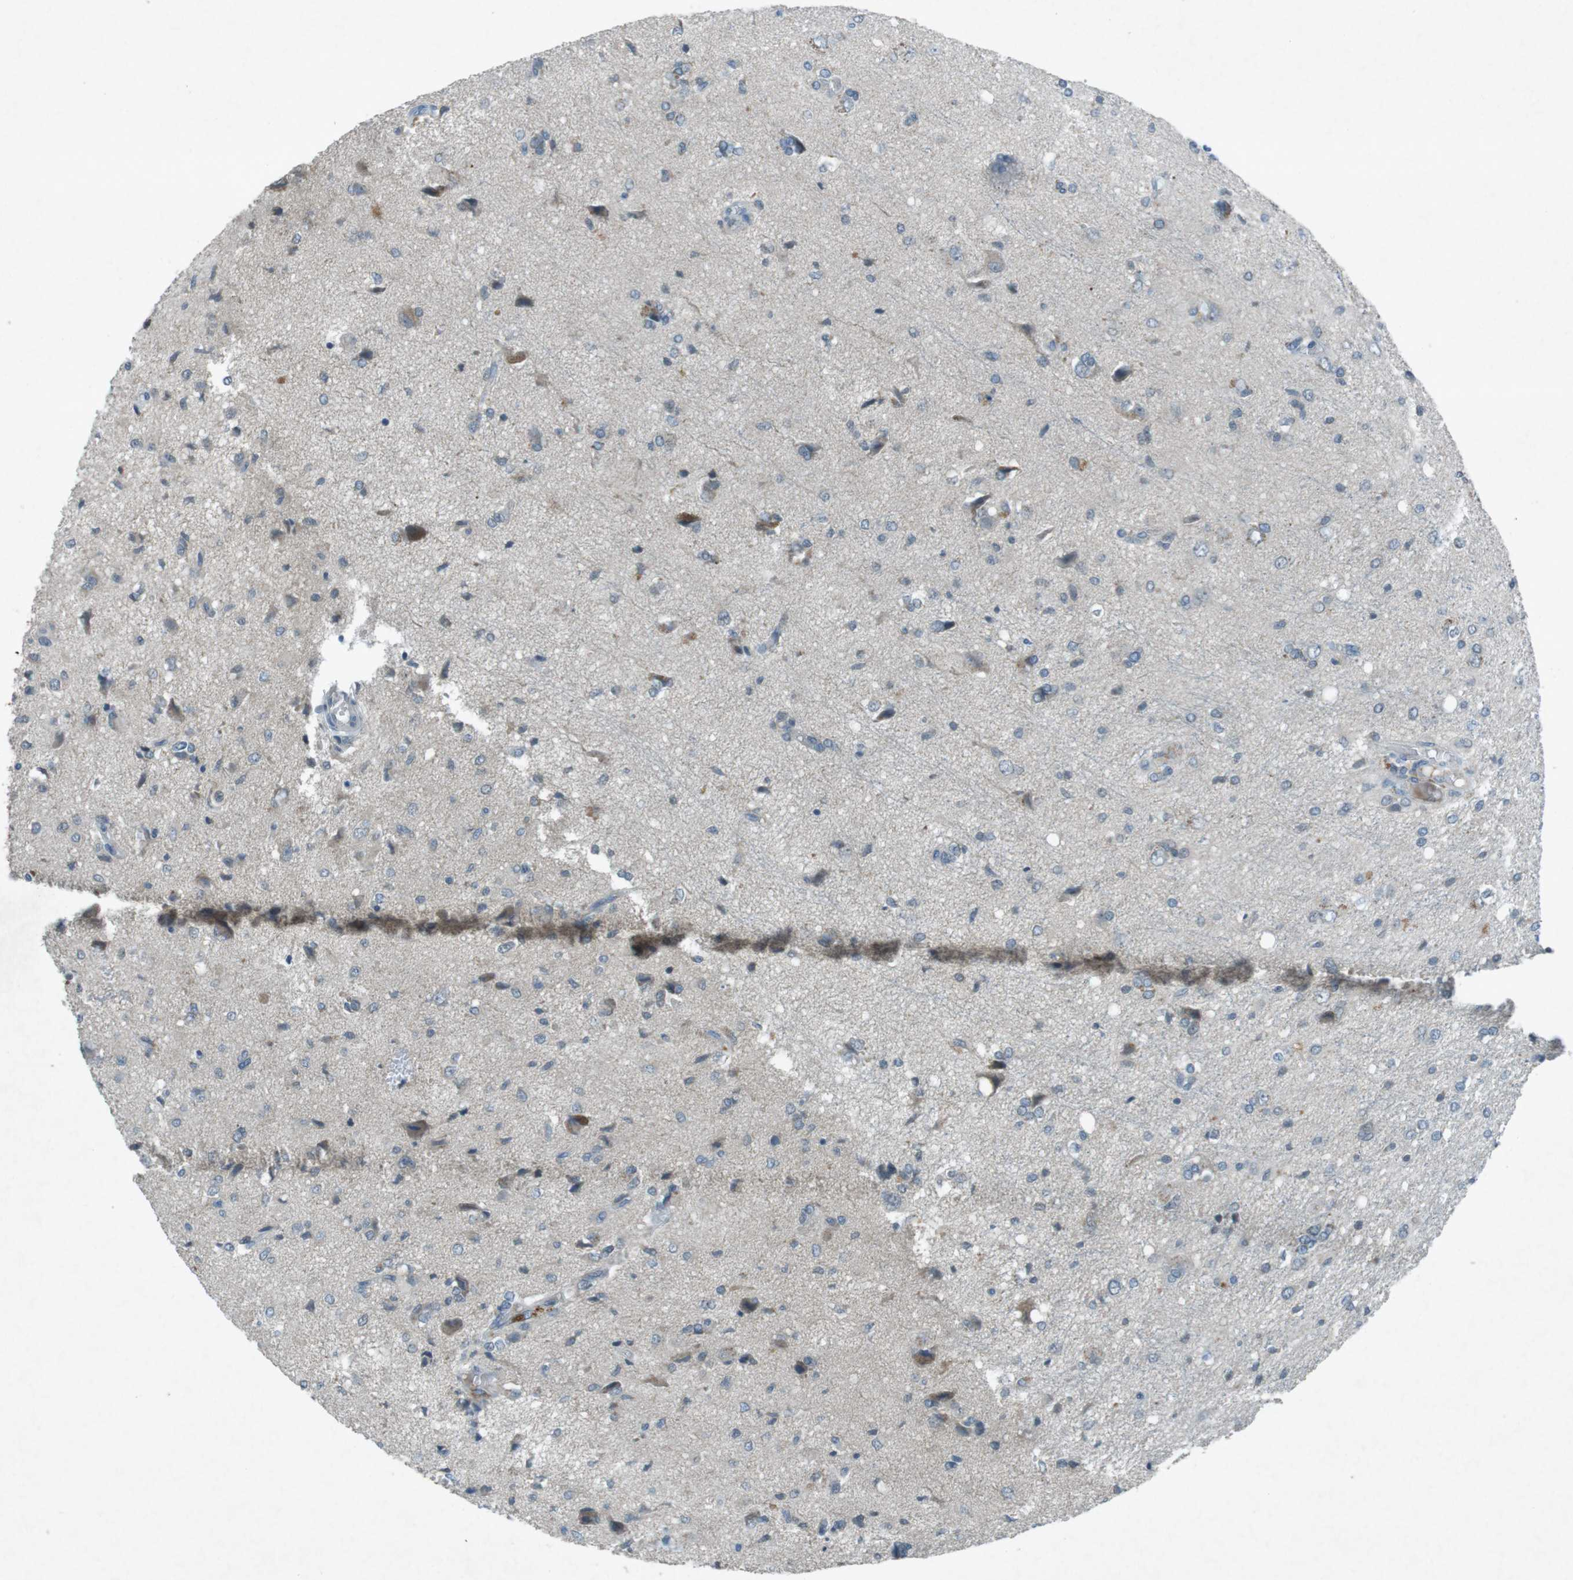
{"staining": {"intensity": "moderate", "quantity": "<25%", "location": "cytoplasmic/membranous"}, "tissue": "glioma", "cell_type": "Tumor cells", "image_type": "cancer", "snomed": [{"axis": "morphology", "description": "Glioma, malignant, High grade"}, {"axis": "topography", "description": "Brain"}], "caption": "Immunohistochemical staining of human glioma displays low levels of moderate cytoplasmic/membranous staining in approximately <25% of tumor cells.", "gene": "FCRLA", "patient": {"sex": "female", "age": 59}}